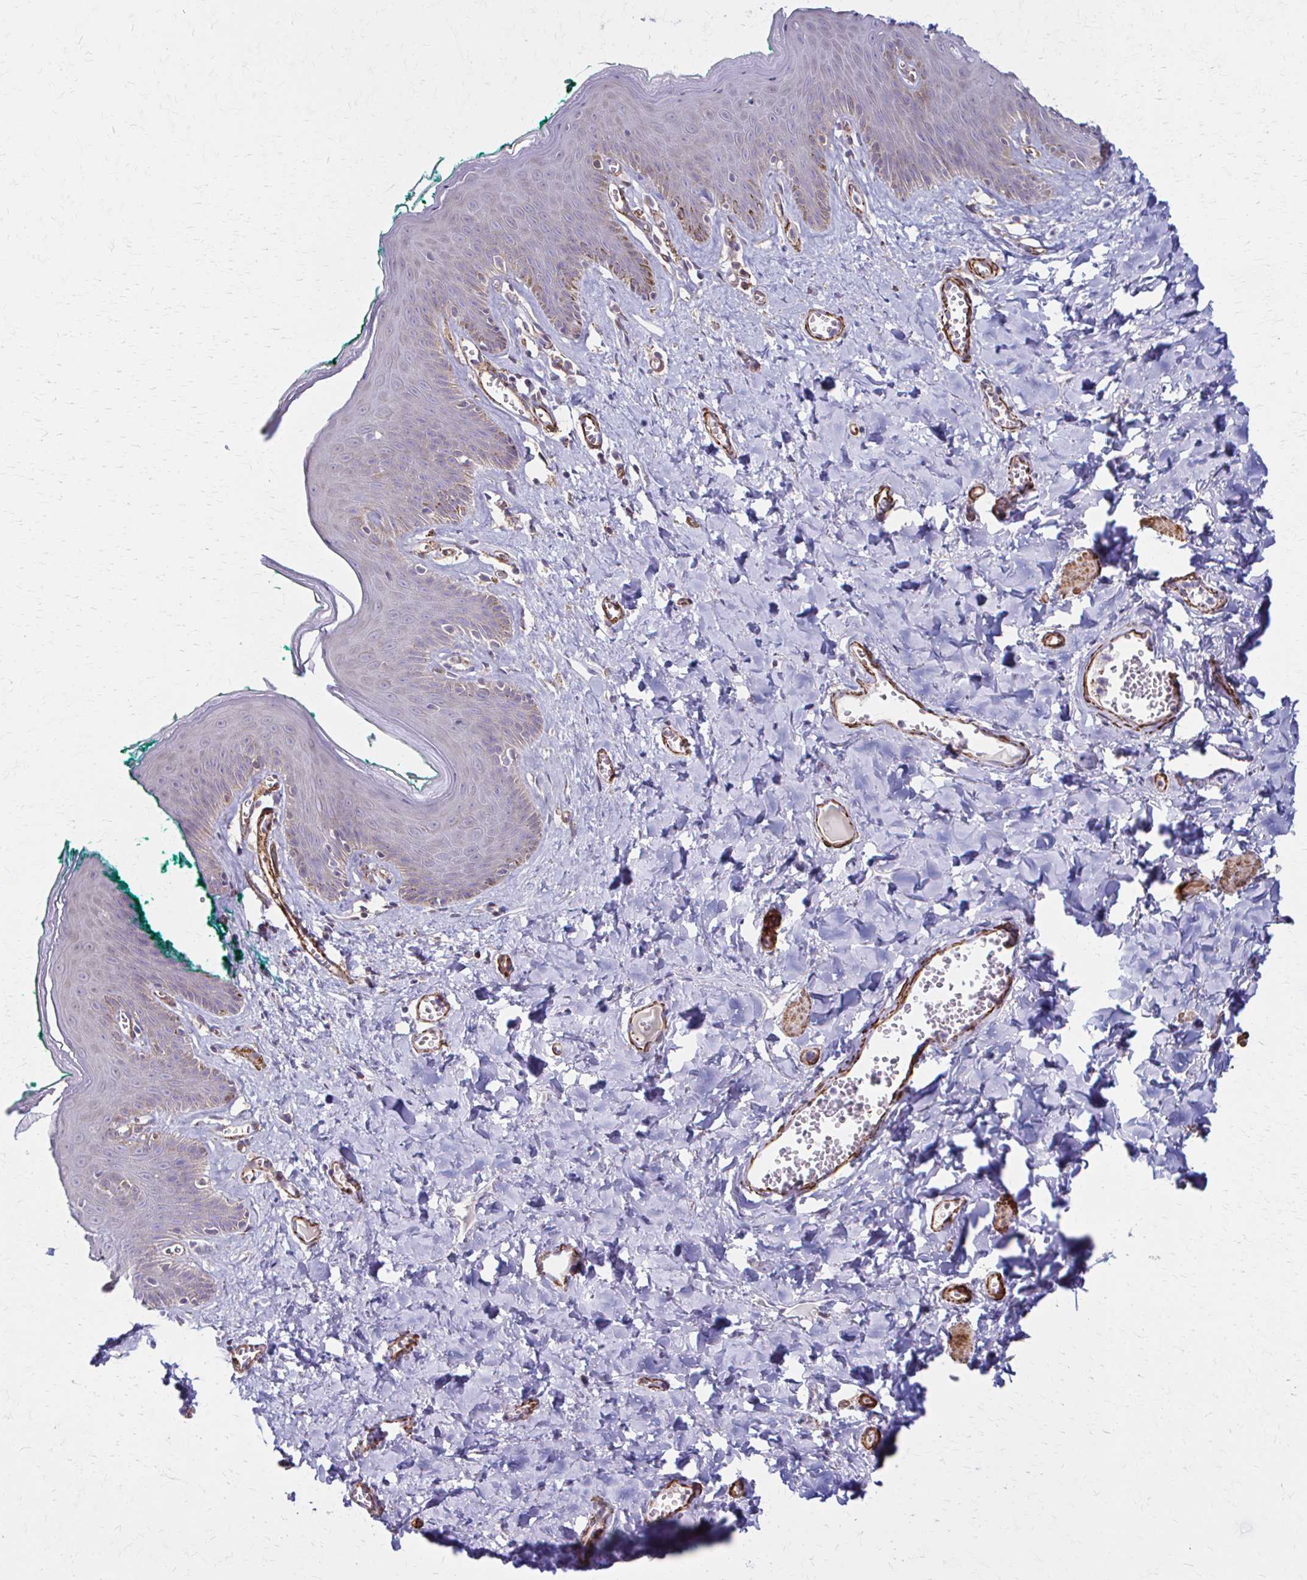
{"staining": {"intensity": "weak", "quantity": "<25%", "location": "cytoplasmic/membranous"}, "tissue": "skin", "cell_type": "Epidermal cells", "image_type": "normal", "snomed": [{"axis": "morphology", "description": "Normal tissue, NOS"}, {"axis": "topography", "description": "Vulva"}, {"axis": "topography", "description": "Peripheral nerve tissue"}], "caption": "Immunohistochemical staining of normal human skin reveals no significant positivity in epidermal cells.", "gene": "TIMMDC1", "patient": {"sex": "female", "age": 66}}